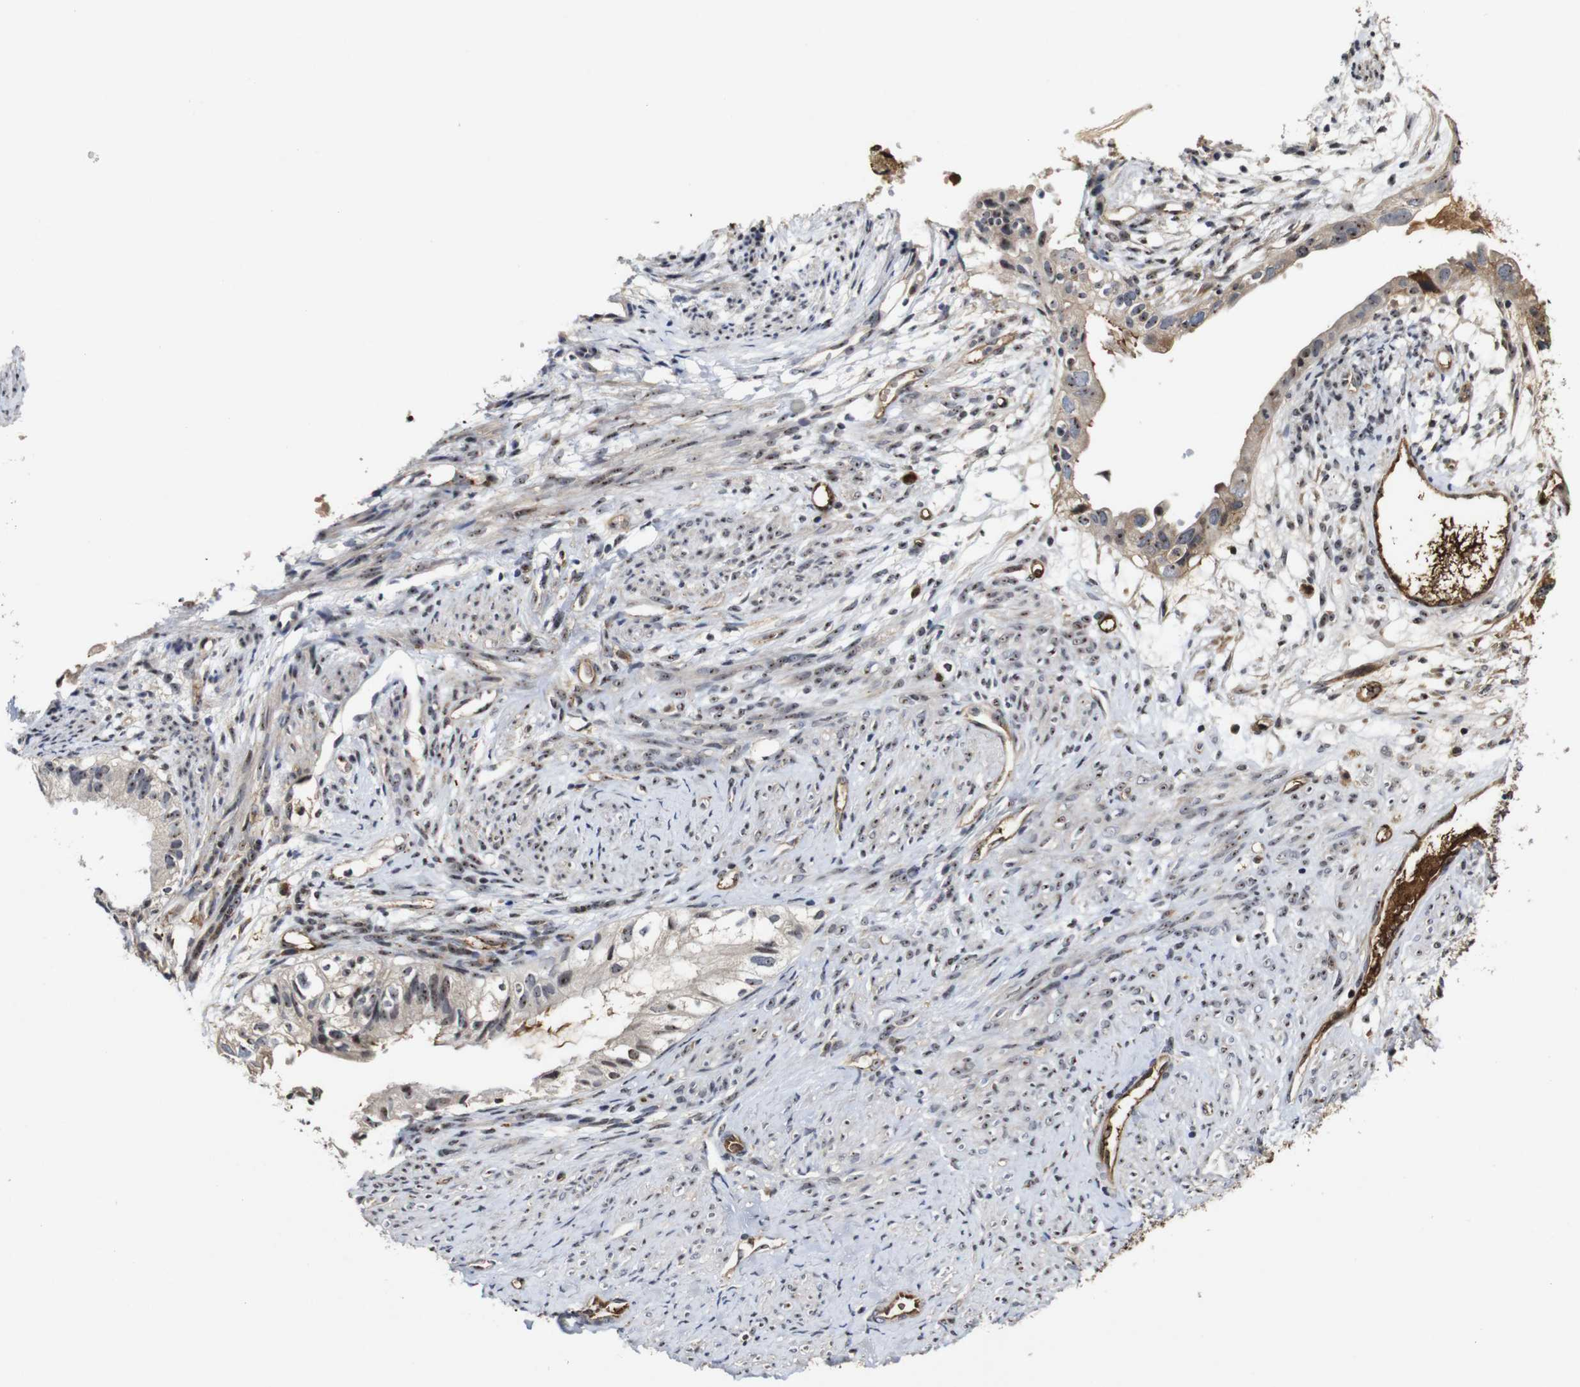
{"staining": {"intensity": "moderate", "quantity": "<25%", "location": "cytoplasmic/membranous,nuclear"}, "tissue": "cervical cancer", "cell_type": "Tumor cells", "image_type": "cancer", "snomed": [{"axis": "morphology", "description": "Normal tissue, NOS"}, {"axis": "morphology", "description": "Adenocarcinoma, NOS"}, {"axis": "topography", "description": "Cervix"}, {"axis": "topography", "description": "Endometrium"}], "caption": "Cervical adenocarcinoma stained for a protein exhibits moderate cytoplasmic/membranous and nuclear positivity in tumor cells.", "gene": "MYC", "patient": {"sex": "female", "age": 86}}